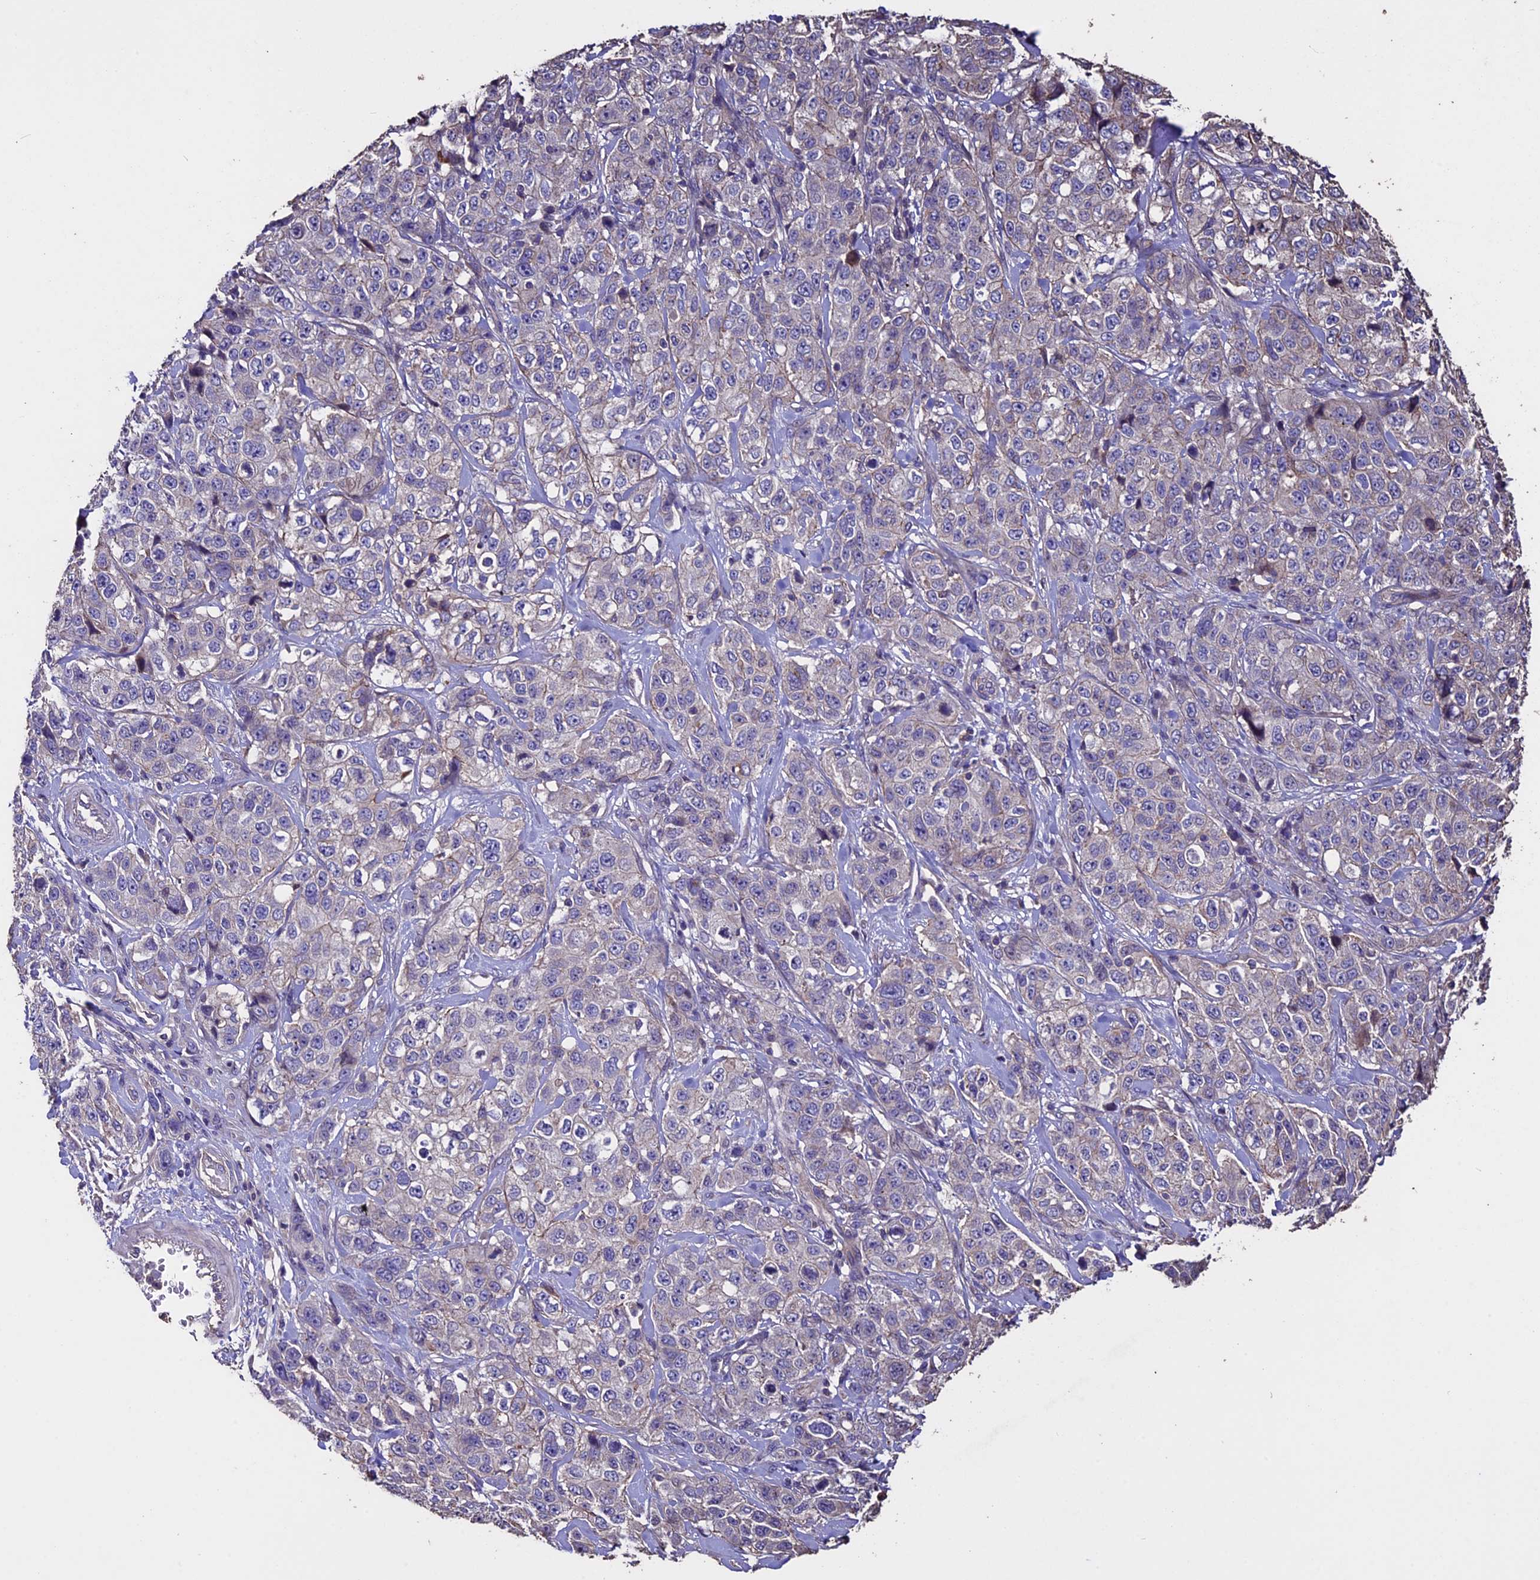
{"staining": {"intensity": "negative", "quantity": "none", "location": "none"}, "tissue": "stomach cancer", "cell_type": "Tumor cells", "image_type": "cancer", "snomed": [{"axis": "morphology", "description": "Adenocarcinoma, NOS"}, {"axis": "topography", "description": "Stomach"}], "caption": "A high-resolution histopathology image shows IHC staining of stomach adenocarcinoma, which displays no significant staining in tumor cells.", "gene": "USB1", "patient": {"sex": "male", "age": 48}}